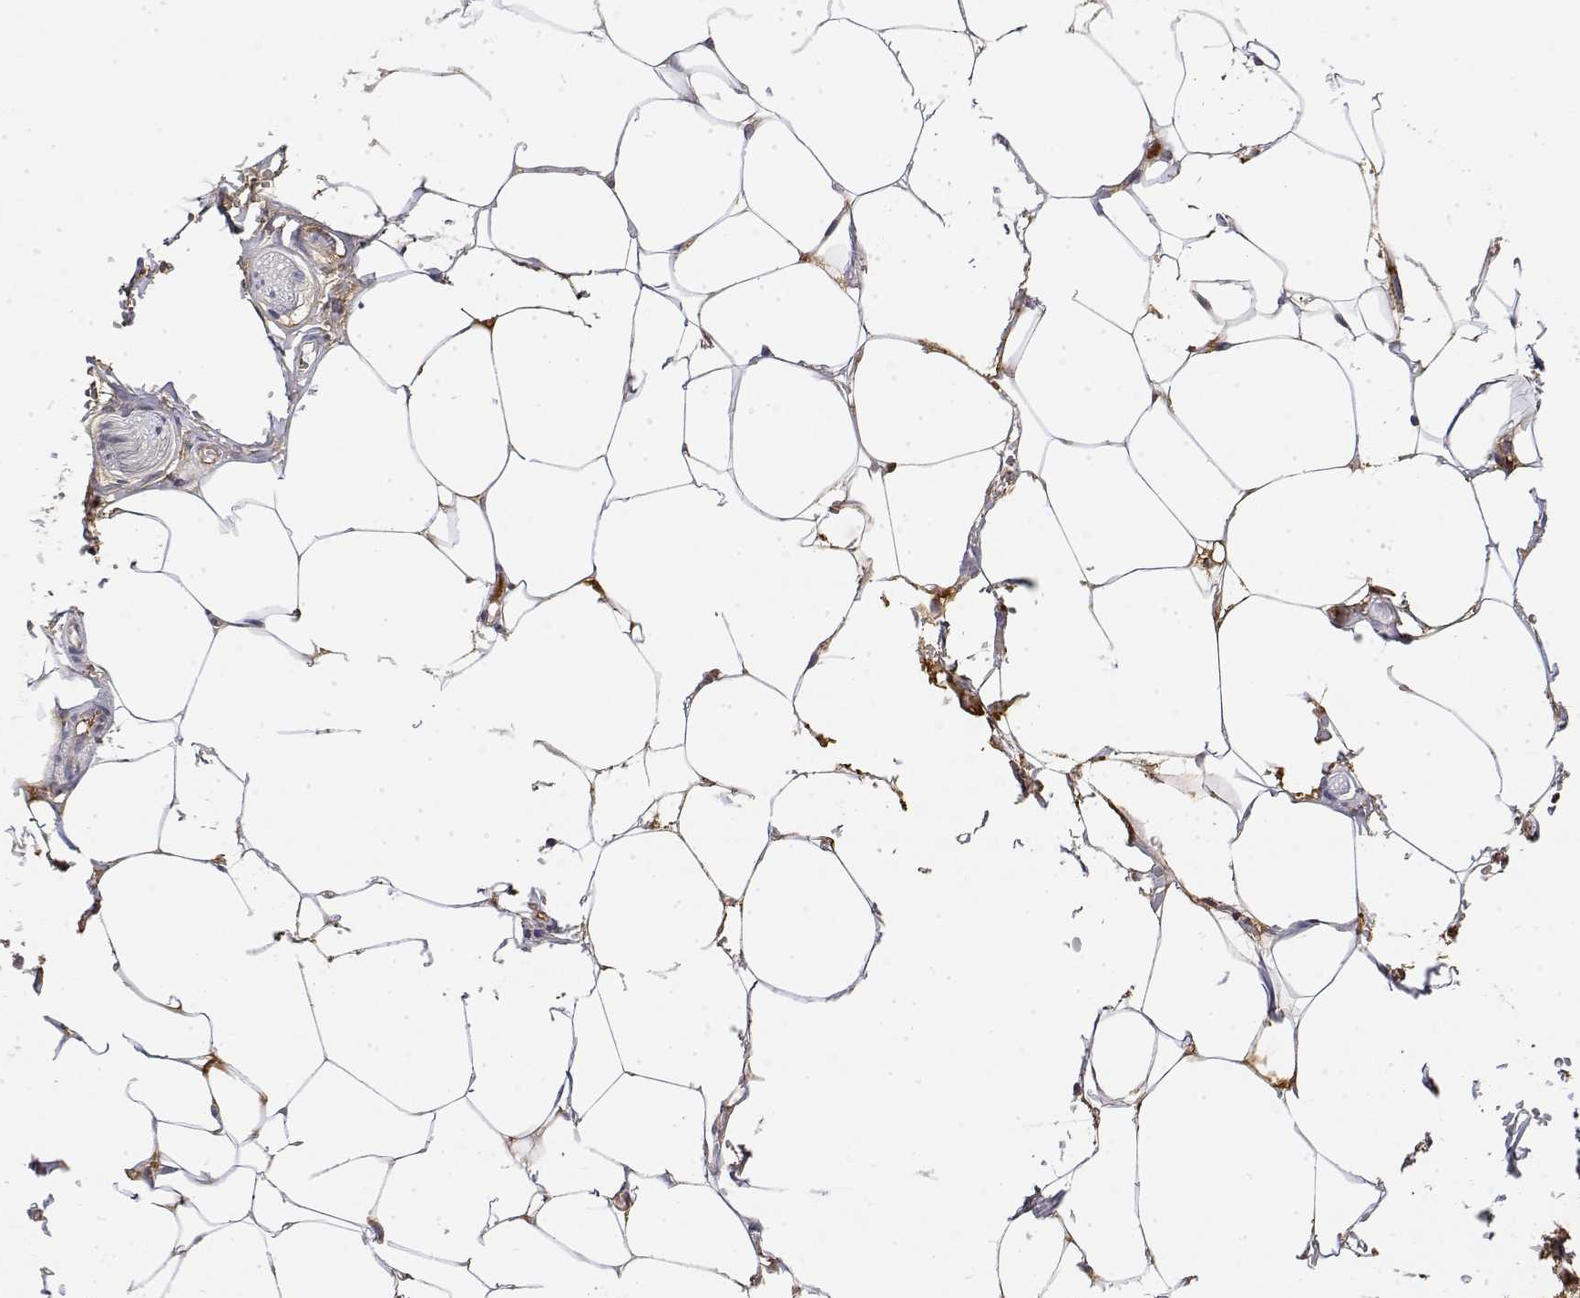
{"staining": {"intensity": "negative", "quantity": "none", "location": "none"}, "tissue": "adipose tissue", "cell_type": "Adipocytes", "image_type": "normal", "snomed": [{"axis": "morphology", "description": "Normal tissue, NOS"}, {"axis": "topography", "description": "Prostate"}, {"axis": "topography", "description": "Peripheral nerve tissue"}], "caption": "The micrograph exhibits no significant staining in adipocytes of adipose tissue.", "gene": "IGFBP4", "patient": {"sex": "male", "age": 55}}